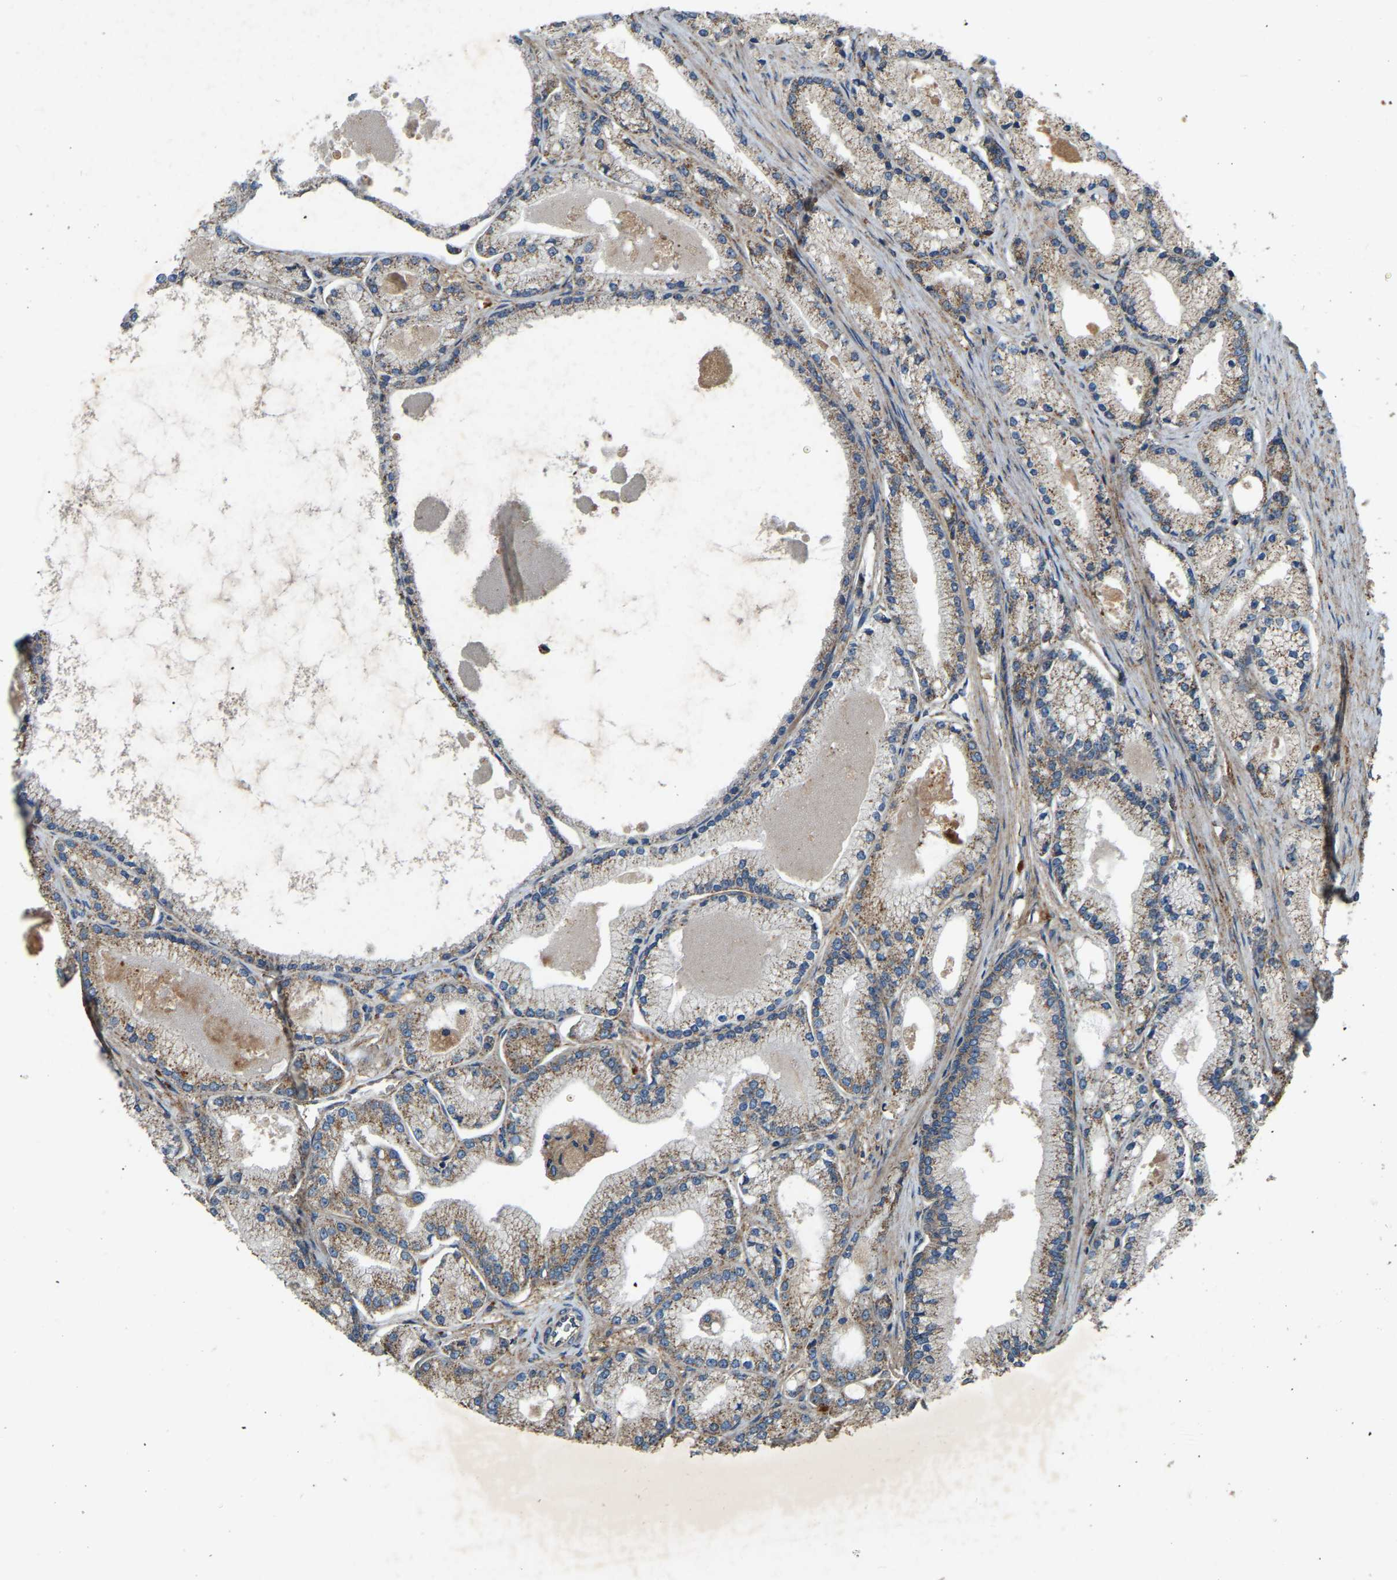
{"staining": {"intensity": "moderate", "quantity": ">75%", "location": "cytoplasmic/membranous"}, "tissue": "prostate cancer", "cell_type": "Tumor cells", "image_type": "cancer", "snomed": [{"axis": "morphology", "description": "Adenocarcinoma, High grade"}, {"axis": "topography", "description": "Prostate"}], "caption": "Immunohistochemistry (IHC) (DAB (3,3'-diaminobenzidine)) staining of prostate high-grade adenocarcinoma reveals moderate cytoplasmic/membranous protein positivity in approximately >75% of tumor cells.", "gene": "SAMD9L", "patient": {"sex": "male", "age": 71}}